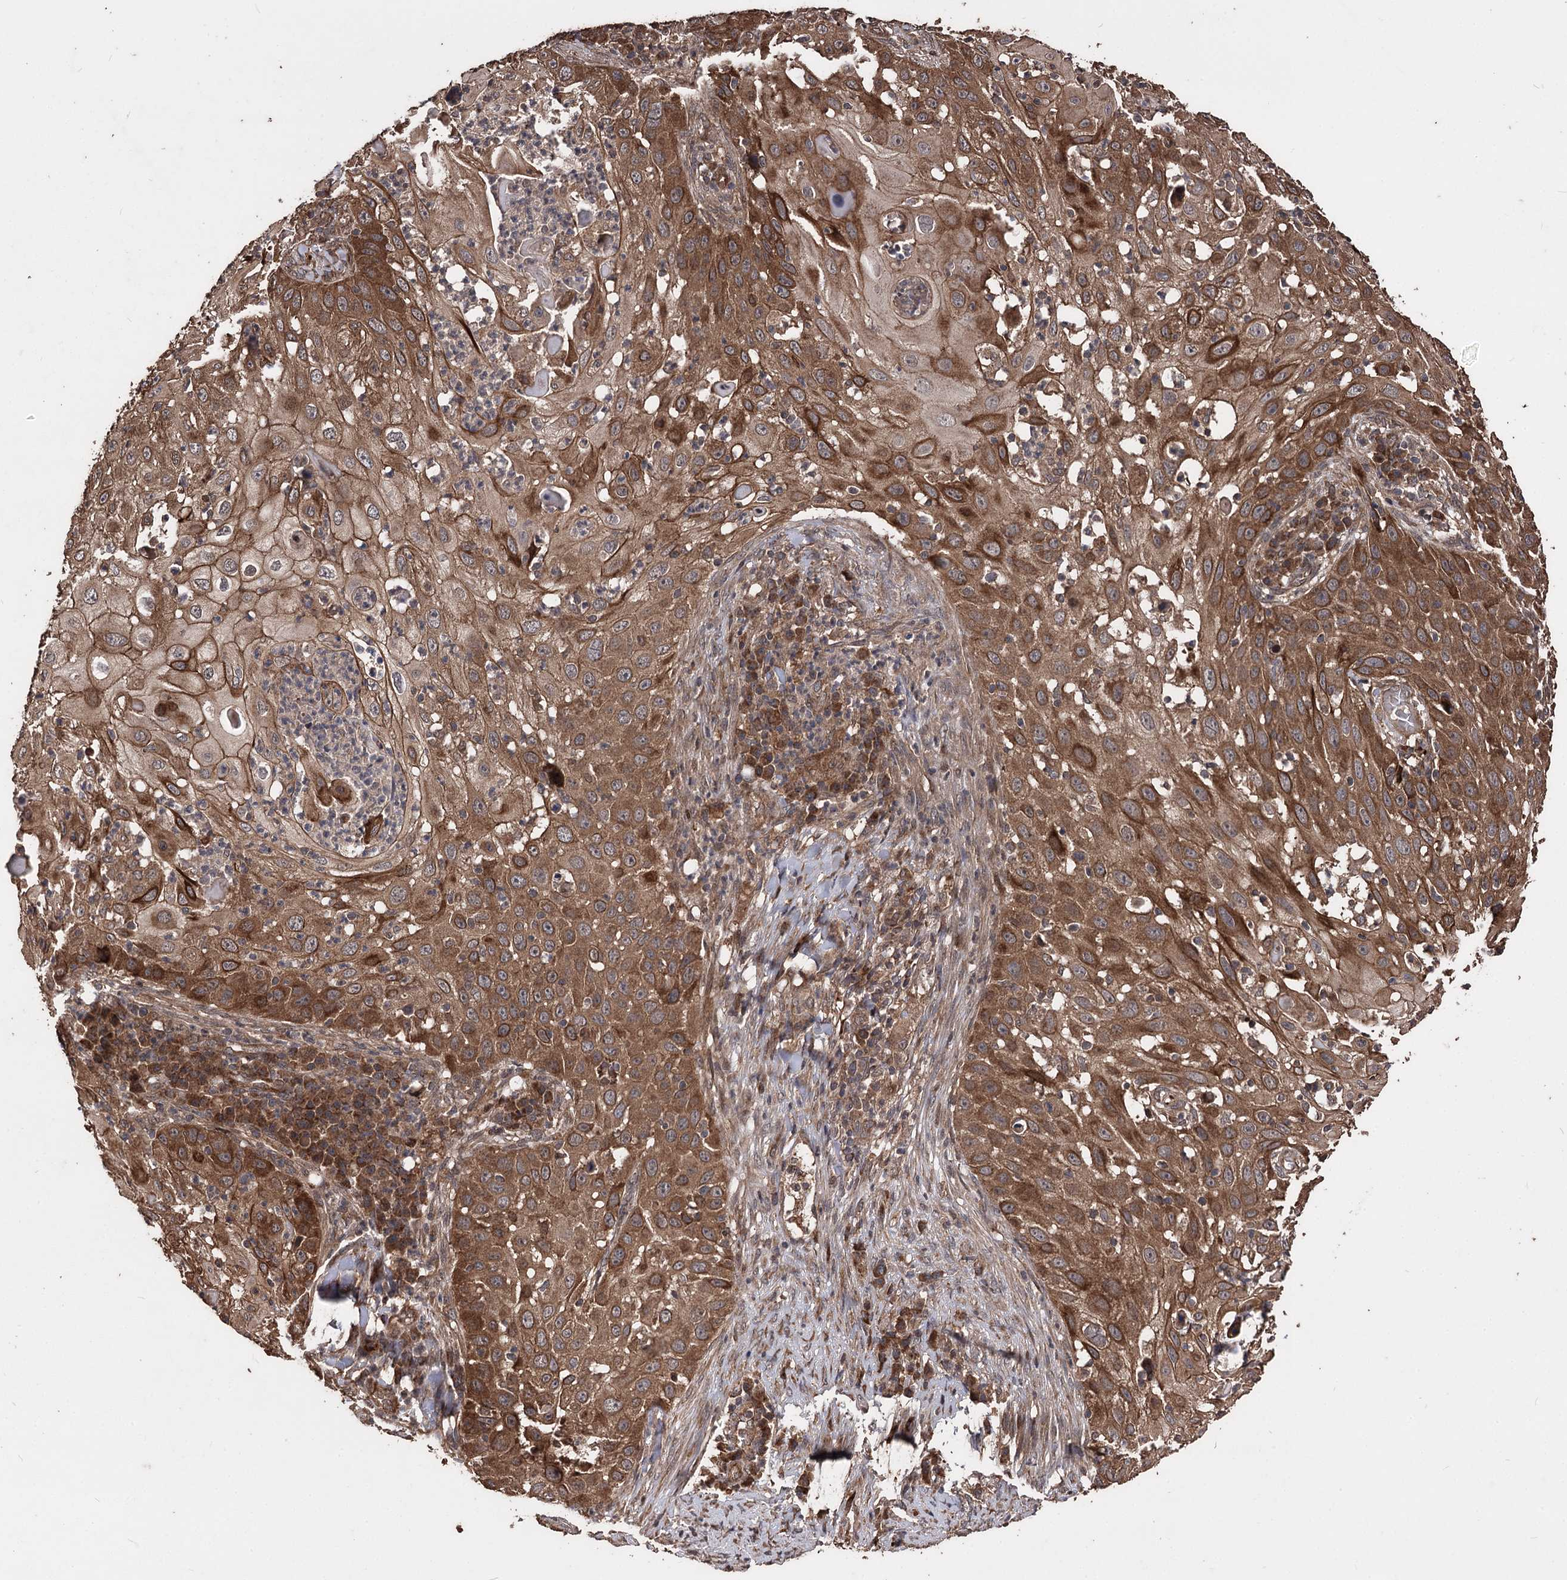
{"staining": {"intensity": "strong", "quantity": ">75%", "location": "cytoplasmic/membranous"}, "tissue": "skin cancer", "cell_type": "Tumor cells", "image_type": "cancer", "snomed": [{"axis": "morphology", "description": "Squamous cell carcinoma, NOS"}, {"axis": "topography", "description": "Skin"}], "caption": "The histopathology image shows a brown stain indicating the presence of a protein in the cytoplasmic/membranous of tumor cells in skin cancer (squamous cell carcinoma).", "gene": "RASSF3", "patient": {"sex": "female", "age": 44}}